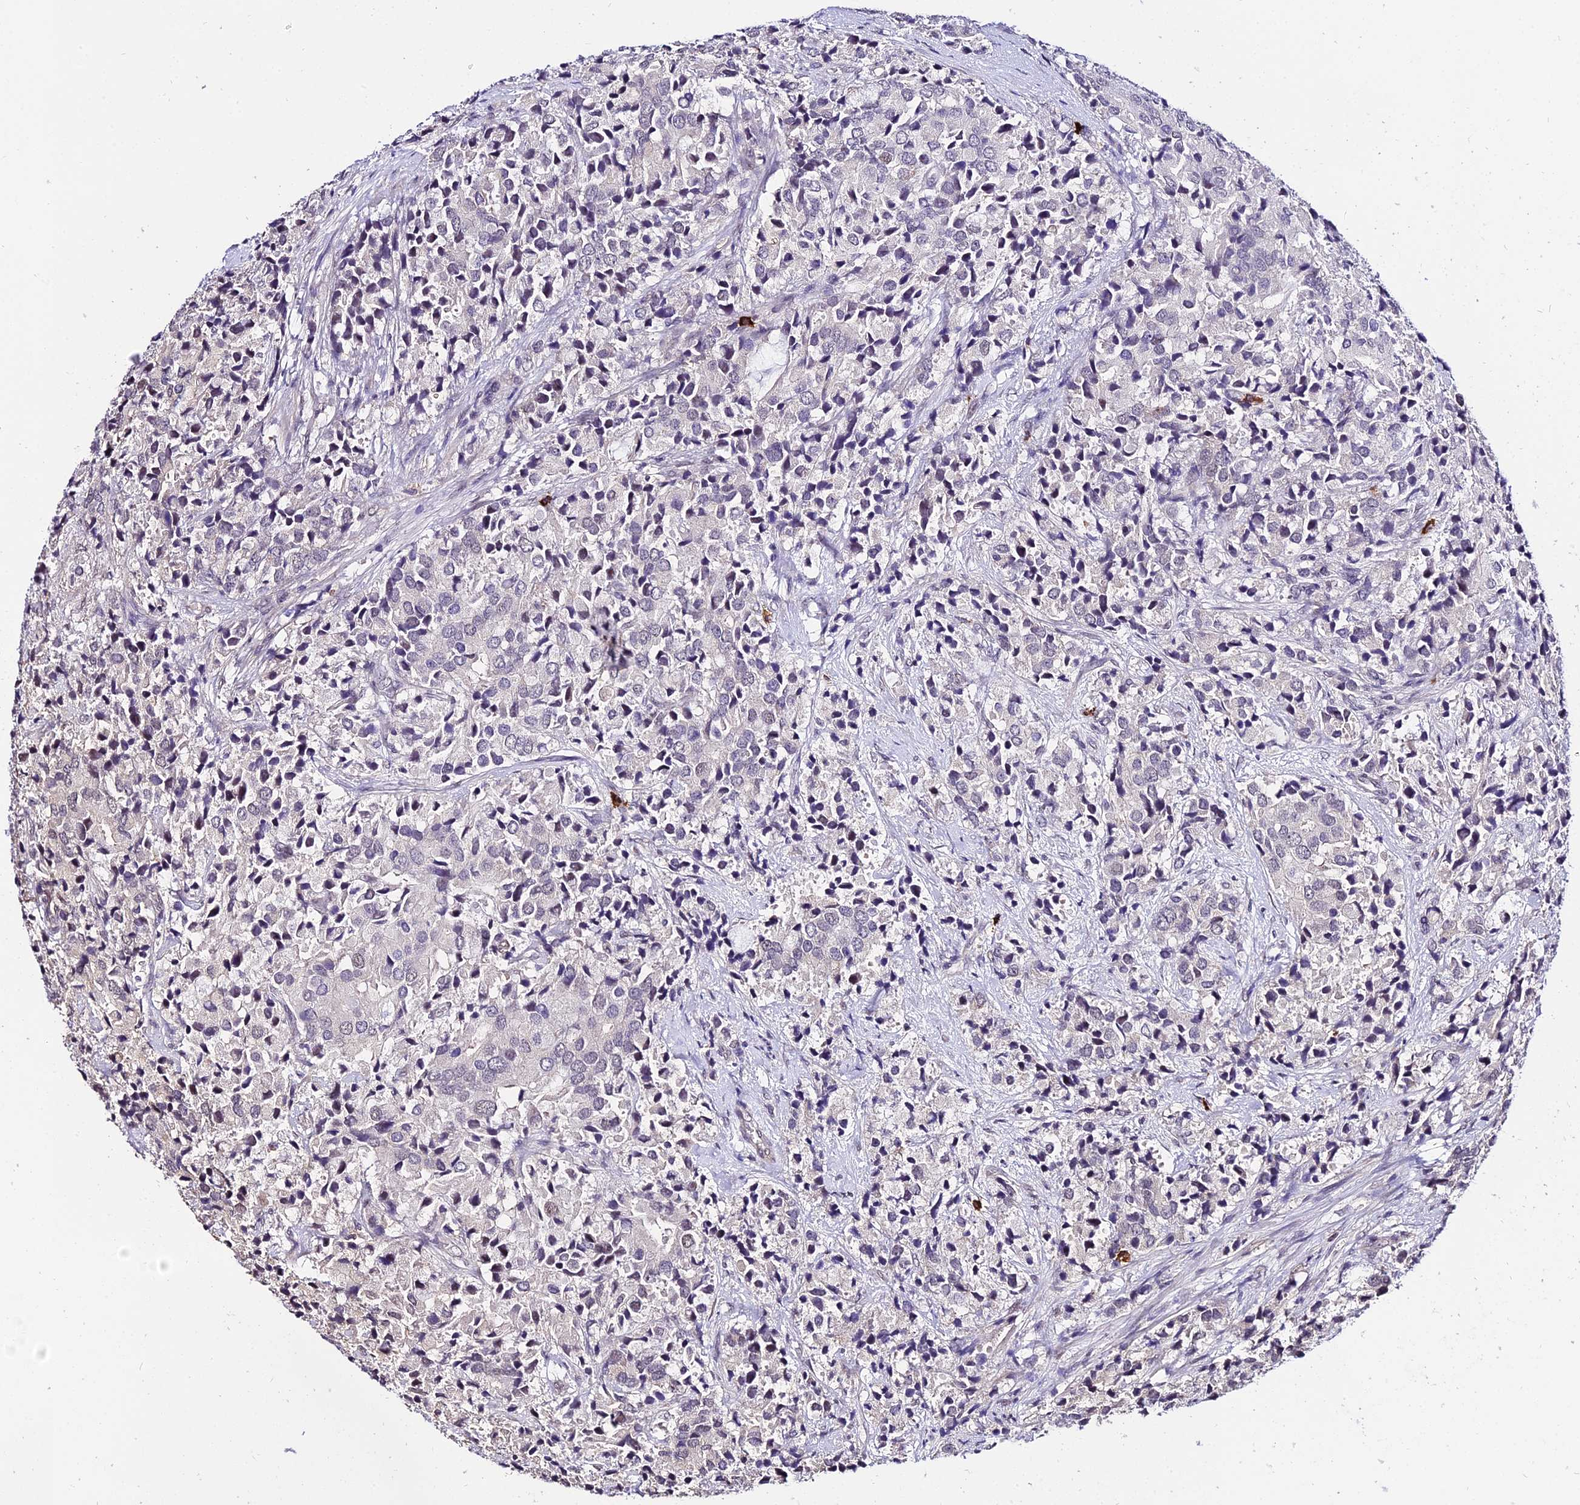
{"staining": {"intensity": "negative", "quantity": "none", "location": "none"}, "tissue": "prostate cancer", "cell_type": "Tumor cells", "image_type": "cancer", "snomed": [{"axis": "morphology", "description": "Adenocarcinoma, High grade"}, {"axis": "topography", "description": "Prostate"}], "caption": "A high-resolution photomicrograph shows immunohistochemistry (IHC) staining of prostate cancer (adenocarcinoma (high-grade)), which displays no significant positivity in tumor cells. (DAB immunohistochemistry visualized using brightfield microscopy, high magnification).", "gene": "POLR2I", "patient": {"sex": "male", "age": 62}}